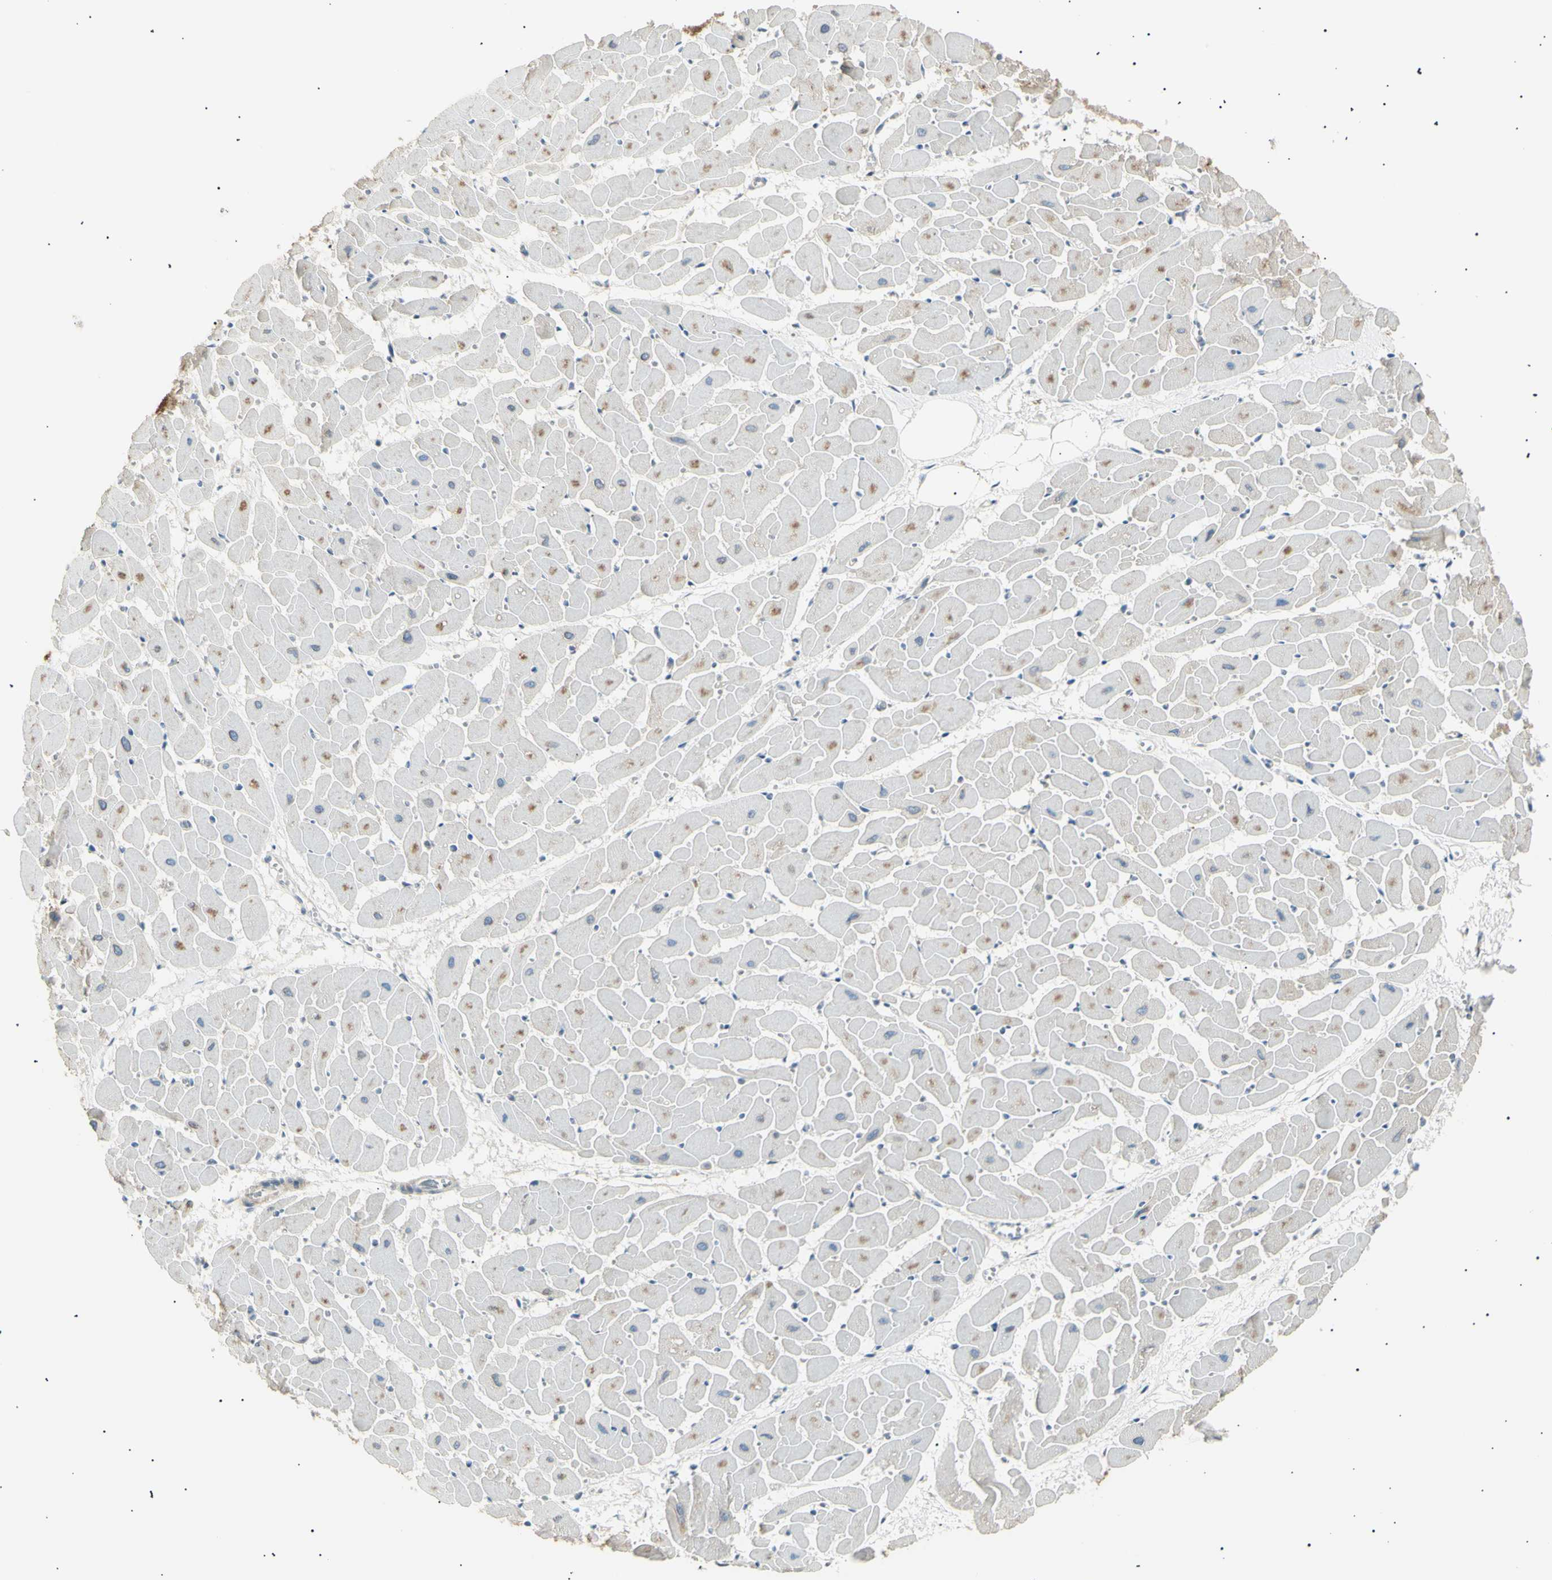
{"staining": {"intensity": "weak", "quantity": "<25%", "location": "cytoplasmic/membranous"}, "tissue": "heart muscle", "cell_type": "Cardiomyocytes", "image_type": "normal", "snomed": [{"axis": "morphology", "description": "Normal tissue, NOS"}, {"axis": "topography", "description": "Heart"}], "caption": "This is a micrograph of immunohistochemistry staining of benign heart muscle, which shows no staining in cardiomyocytes. Brightfield microscopy of immunohistochemistry (IHC) stained with DAB (3,3'-diaminobenzidine) (brown) and hematoxylin (blue), captured at high magnification.", "gene": "LHPP", "patient": {"sex": "female", "age": 19}}